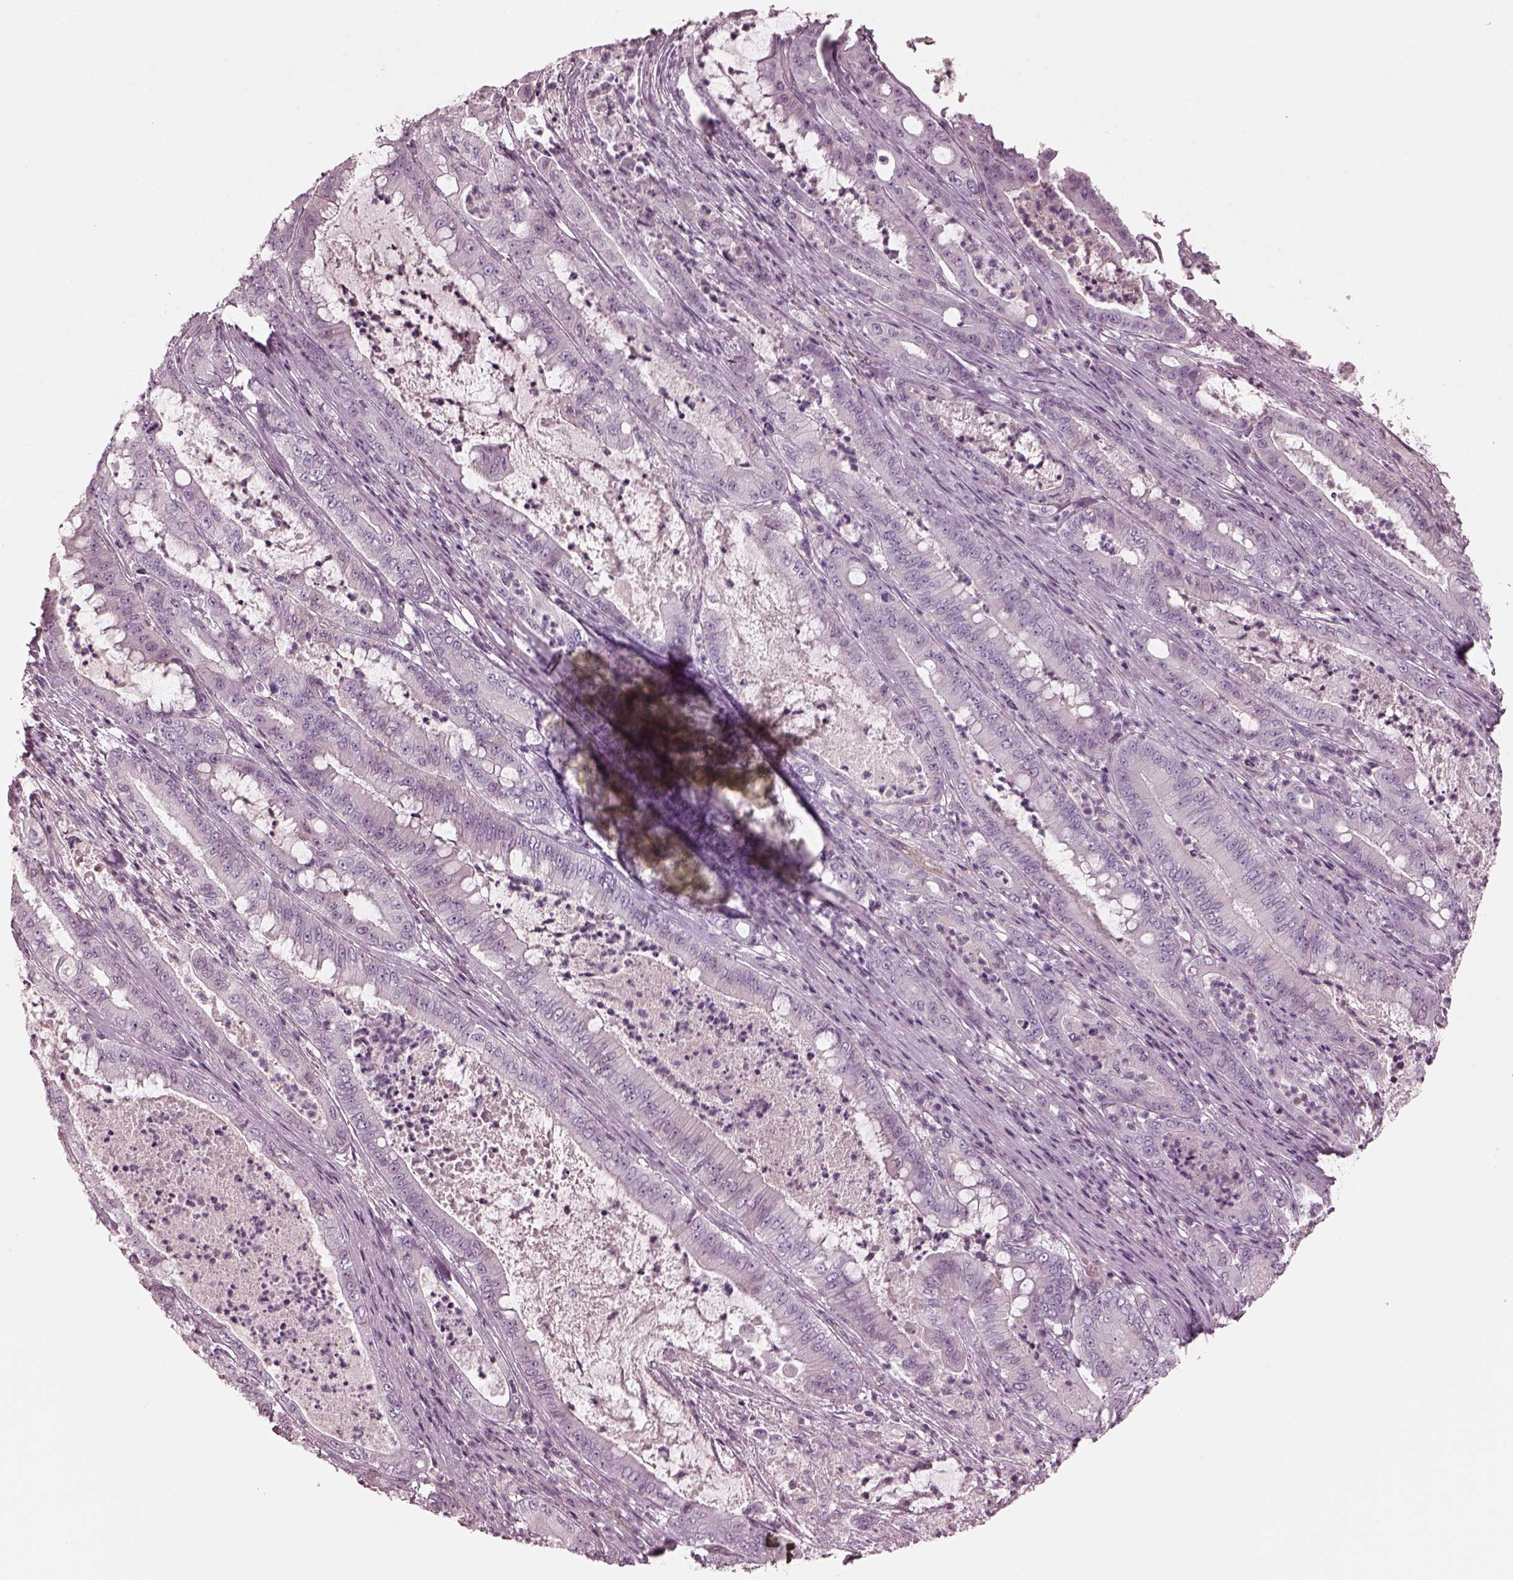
{"staining": {"intensity": "negative", "quantity": "none", "location": "none"}, "tissue": "pancreatic cancer", "cell_type": "Tumor cells", "image_type": "cancer", "snomed": [{"axis": "morphology", "description": "Adenocarcinoma, NOS"}, {"axis": "topography", "description": "Pancreas"}], "caption": "IHC image of pancreatic cancer (adenocarcinoma) stained for a protein (brown), which exhibits no expression in tumor cells.", "gene": "EIF4E1B", "patient": {"sex": "male", "age": 71}}